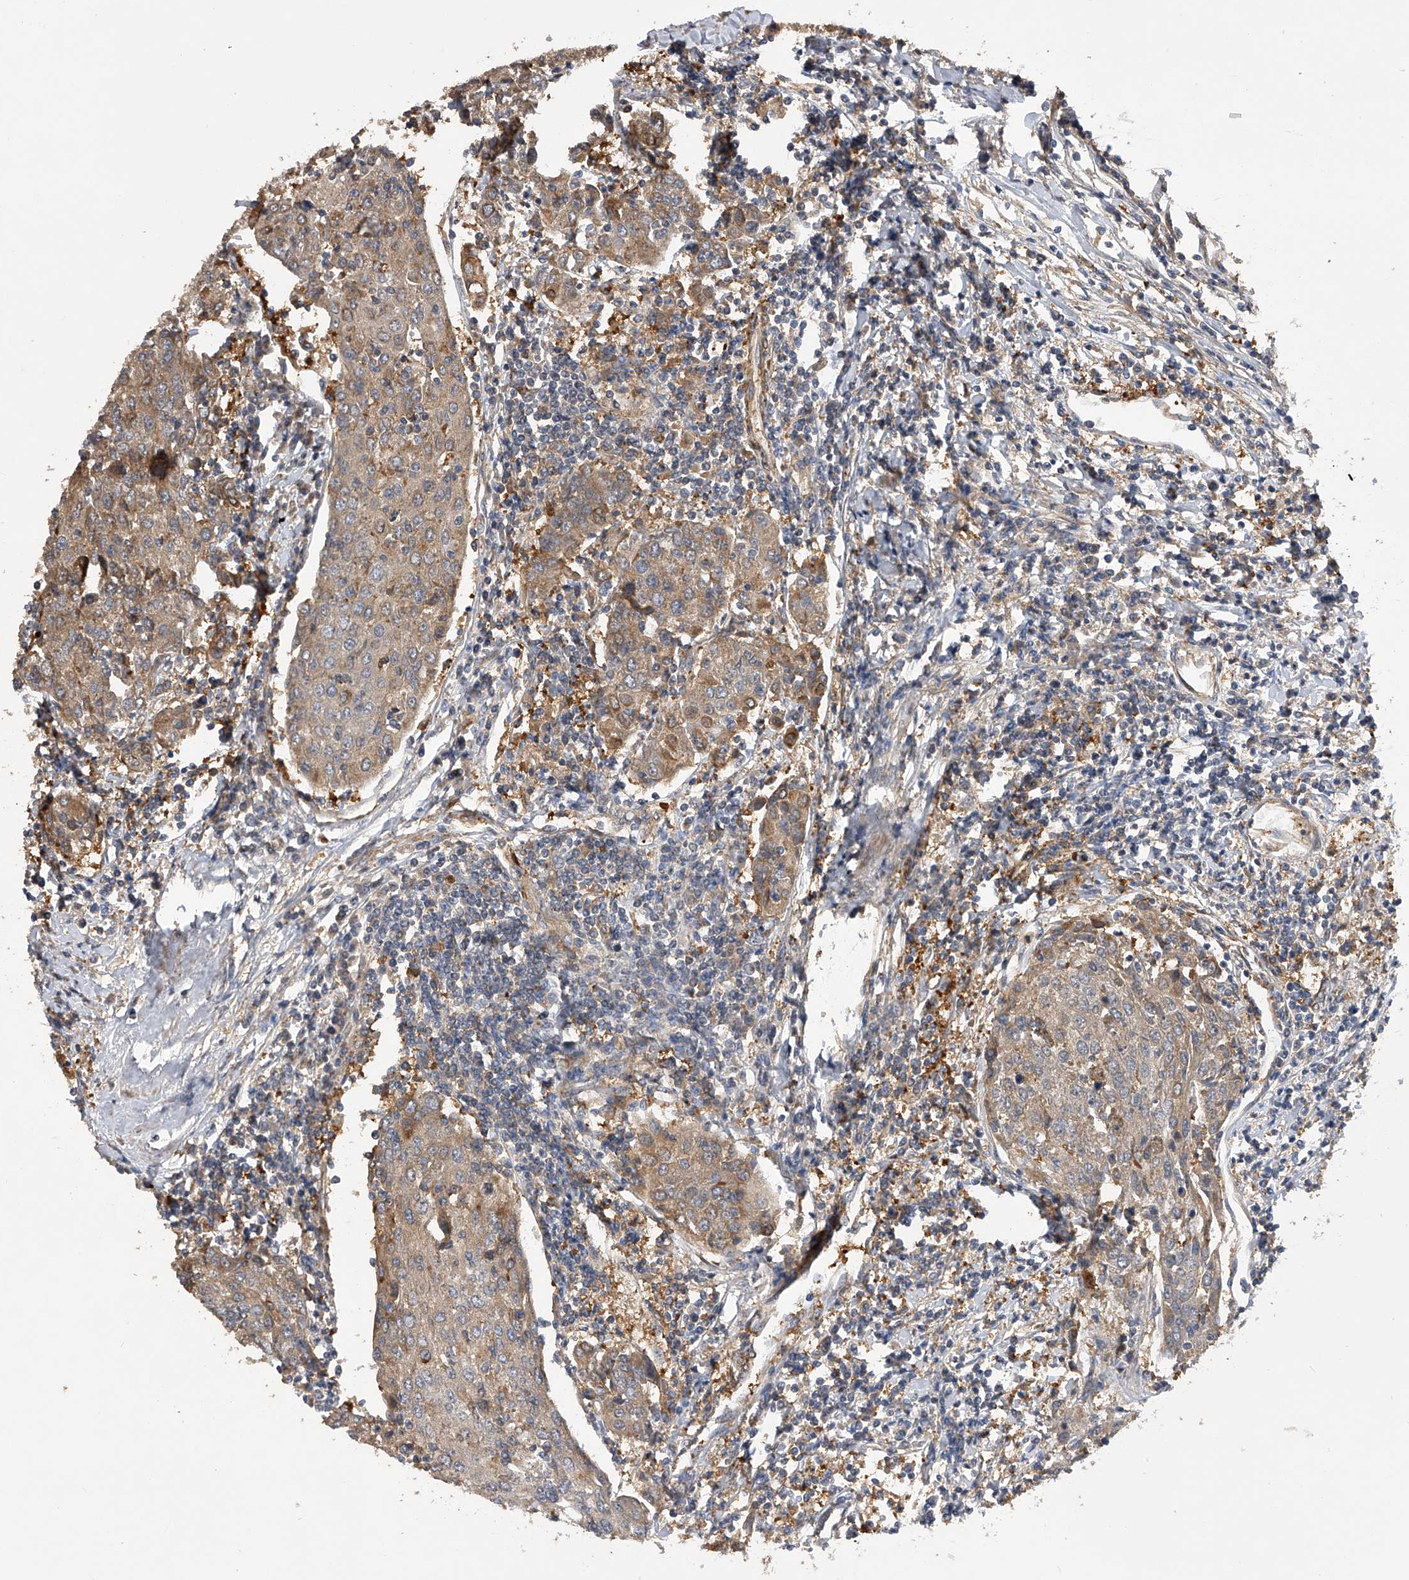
{"staining": {"intensity": "moderate", "quantity": "25%-75%", "location": "cytoplasmic/membranous"}, "tissue": "urothelial cancer", "cell_type": "Tumor cells", "image_type": "cancer", "snomed": [{"axis": "morphology", "description": "Urothelial carcinoma, High grade"}, {"axis": "topography", "description": "Urinary bladder"}], "caption": "Brown immunohistochemical staining in urothelial carcinoma (high-grade) reveals moderate cytoplasmic/membranous positivity in about 25%-75% of tumor cells.", "gene": "PTPRA", "patient": {"sex": "female", "age": 85}}